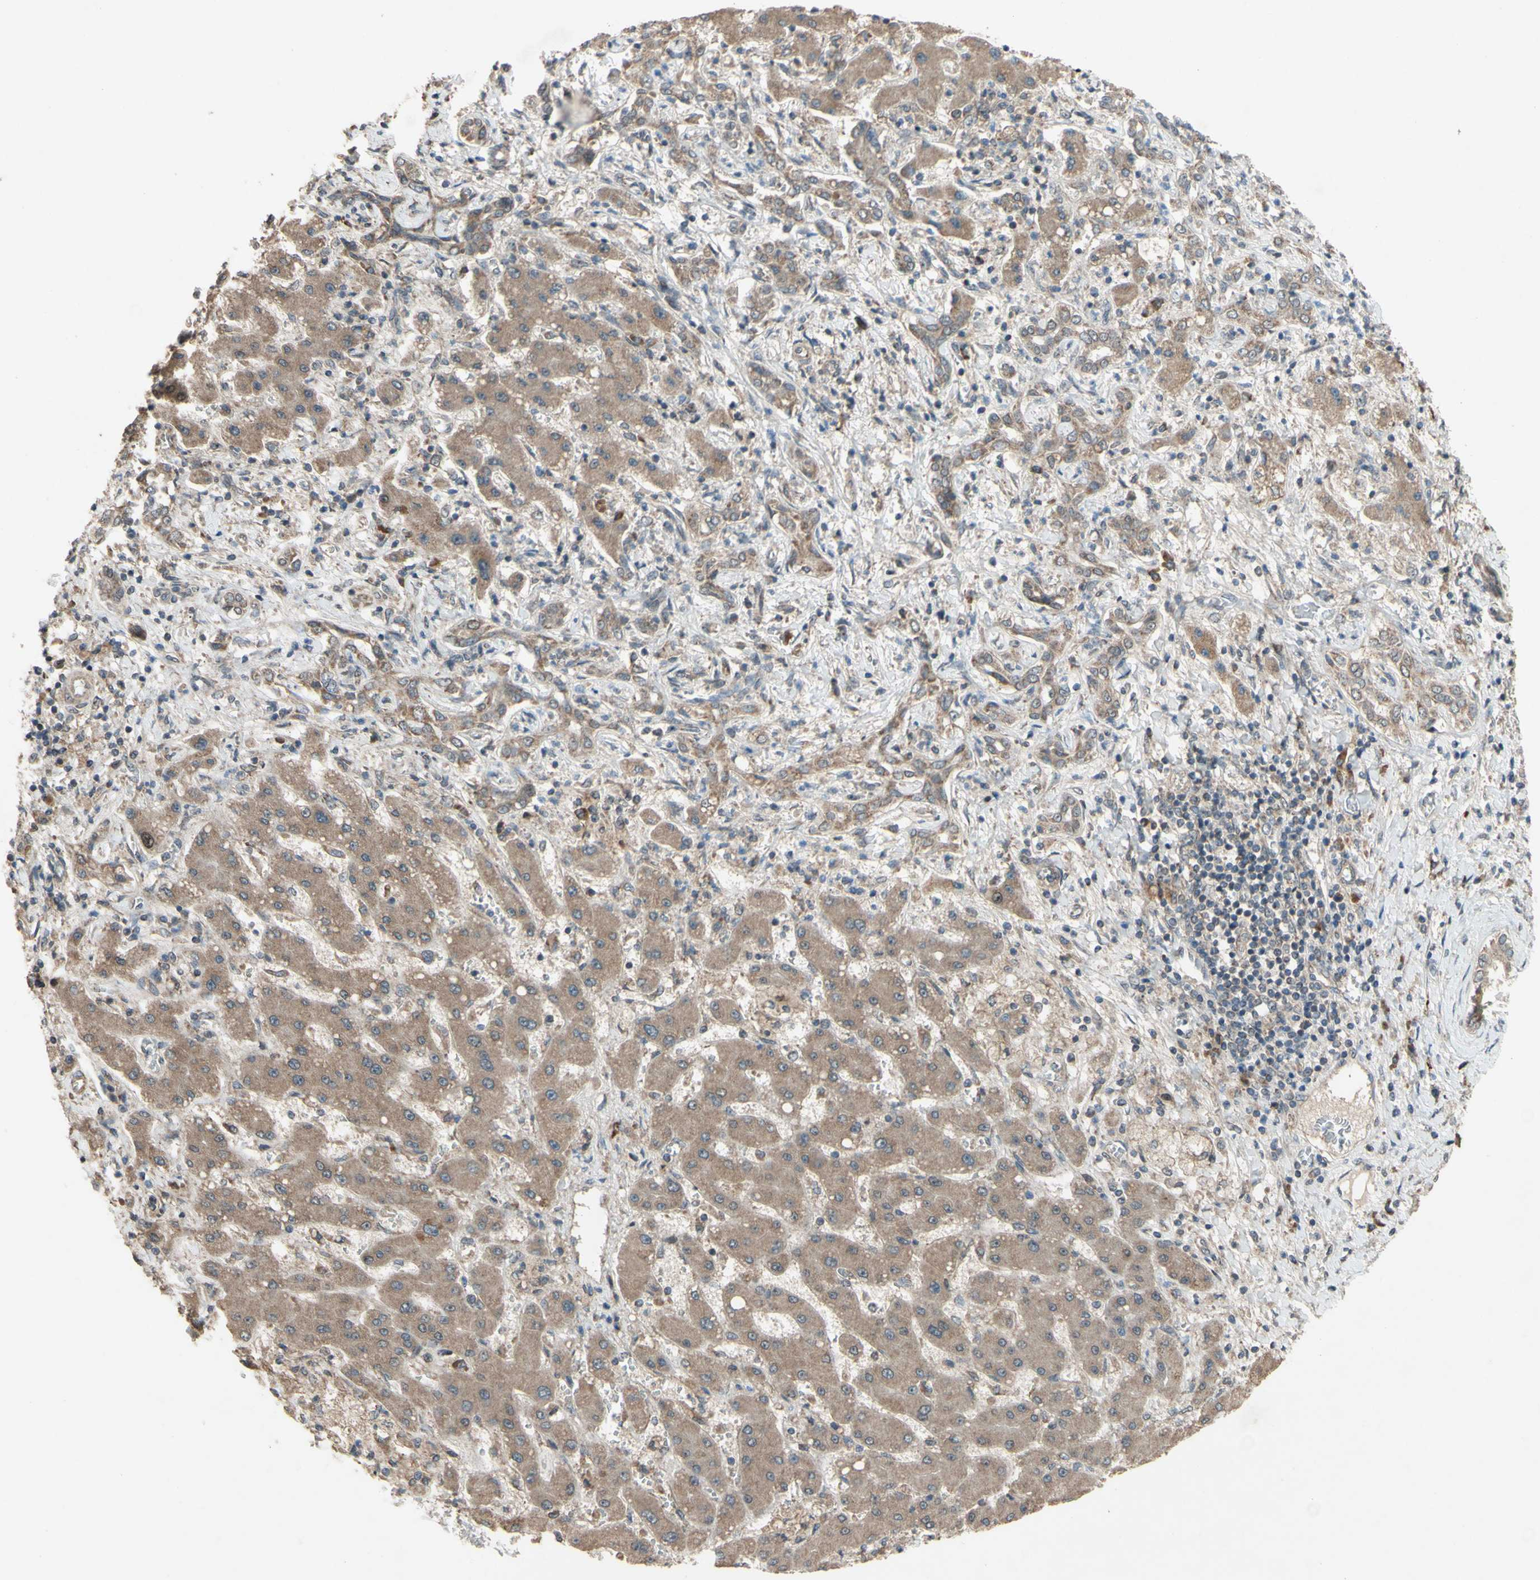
{"staining": {"intensity": "moderate", "quantity": ">75%", "location": "cytoplasmic/membranous"}, "tissue": "liver cancer", "cell_type": "Tumor cells", "image_type": "cancer", "snomed": [{"axis": "morphology", "description": "Cholangiocarcinoma"}, {"axis": "topography", "description": "Liver"}], "caption": "An immunohistochemistry histopathology image of tumor tissue is shown. Protein staining in brown labels moderate cytoplasmic/membranous positivity in liver cholangiocarcinoma within tumor cells. The staining was performed using DAB, with brown indicating positive protein expression. Nuclei are stained blue with hematoxylin.", "gene": "CD164", "patient": {"sex": "male", "age": 50}}